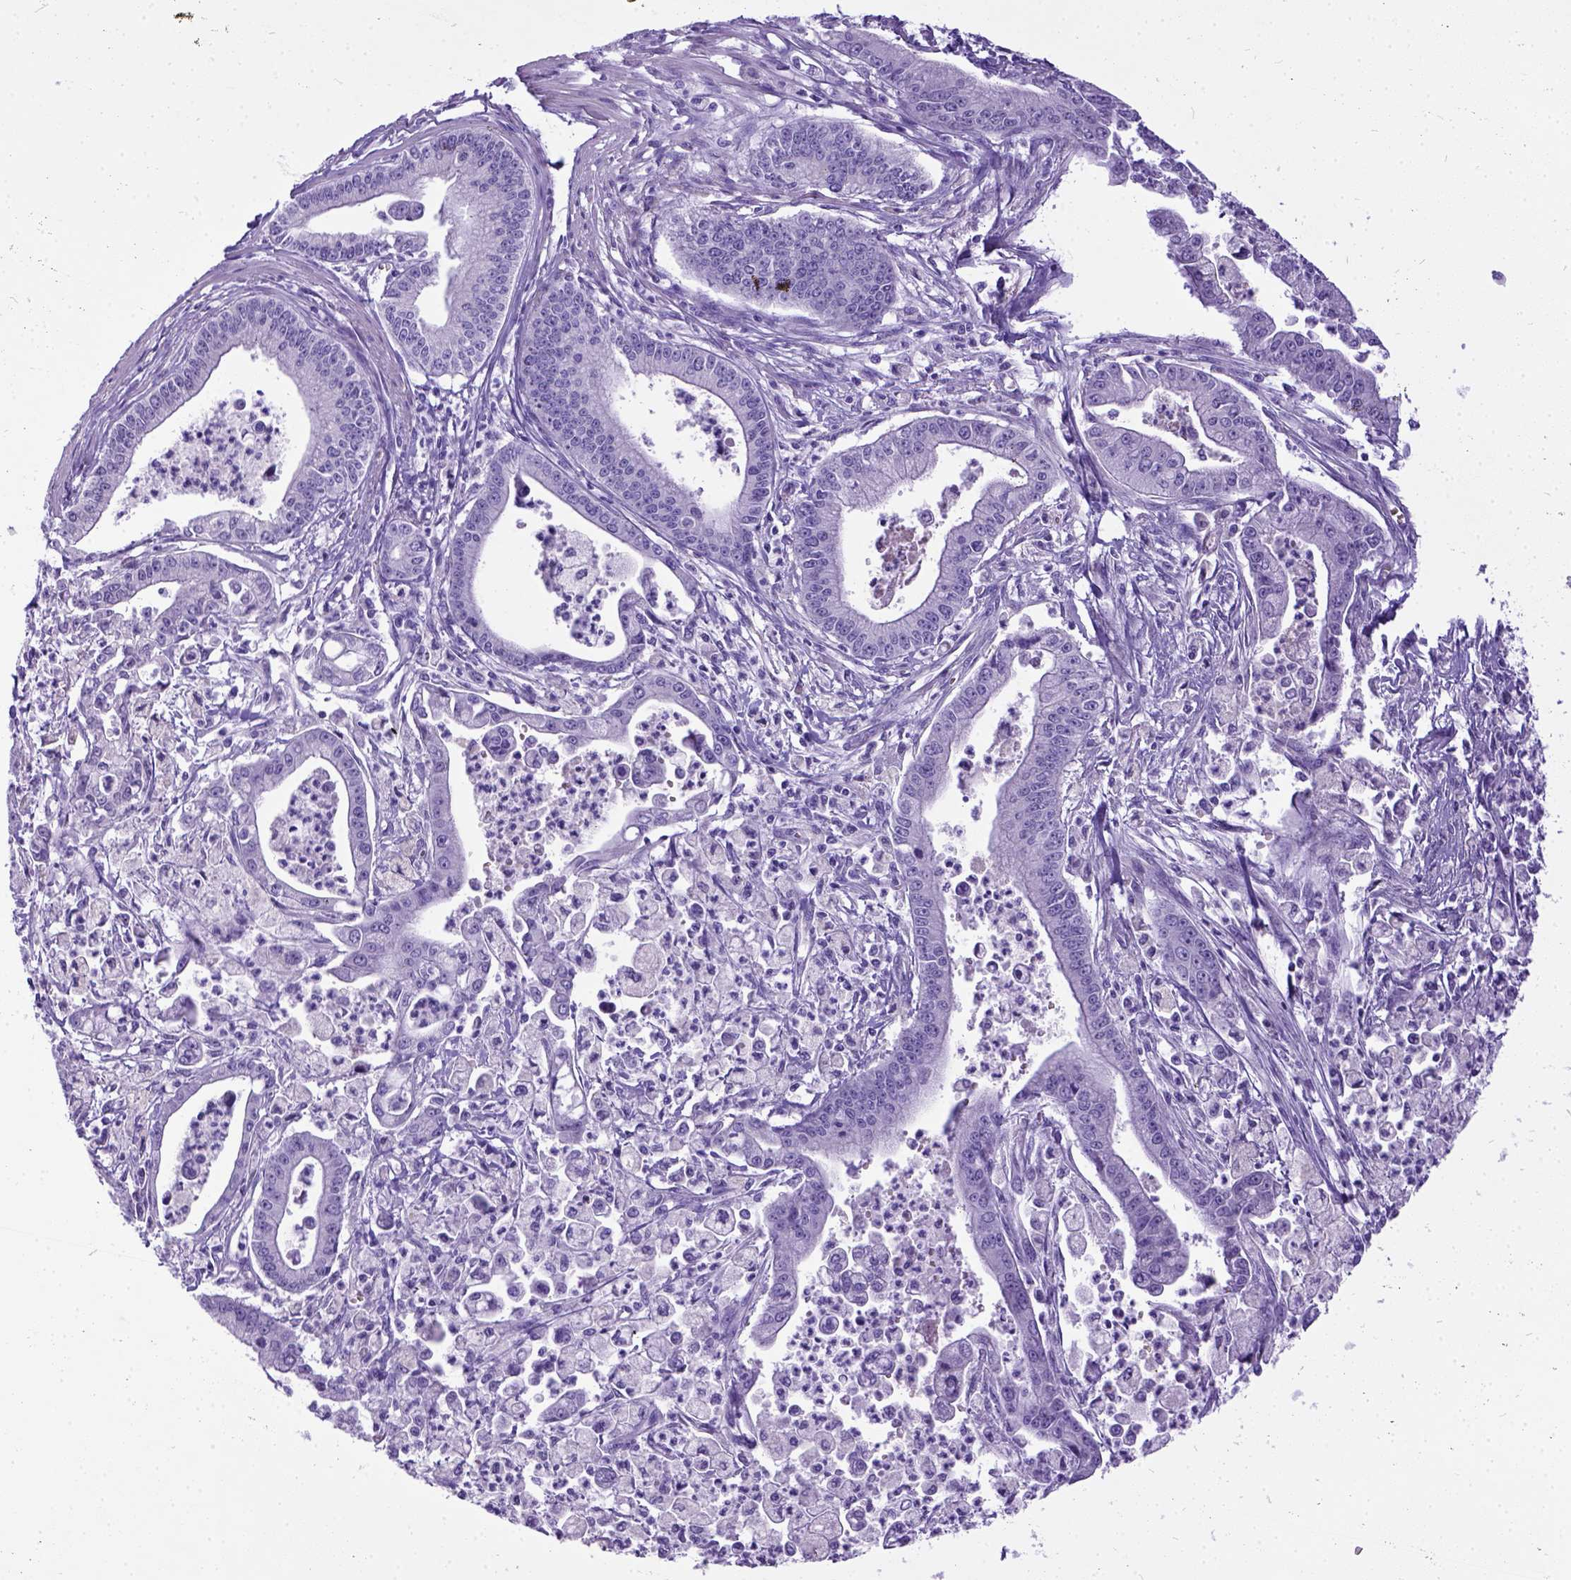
{"staining": {"intensity": "negative", "quantity": "none", "location": "none"}, "tissue": "pancreatic cancer", "cell_type": "Tumor cells", "image_type": "cancer", "snomed": [{"axis": "morphology", "description": "Adenocarcinoma, NOS"}, {"axis": "topography", "description": "Pancreas"}], "caption": "Pancreatic adenocarcinoma stained for a protein using immunohistochemistry (IHC) shows no expression tumor cells.", "gene": "IGF2", "patient": {"sex": "female", "age": 65}}